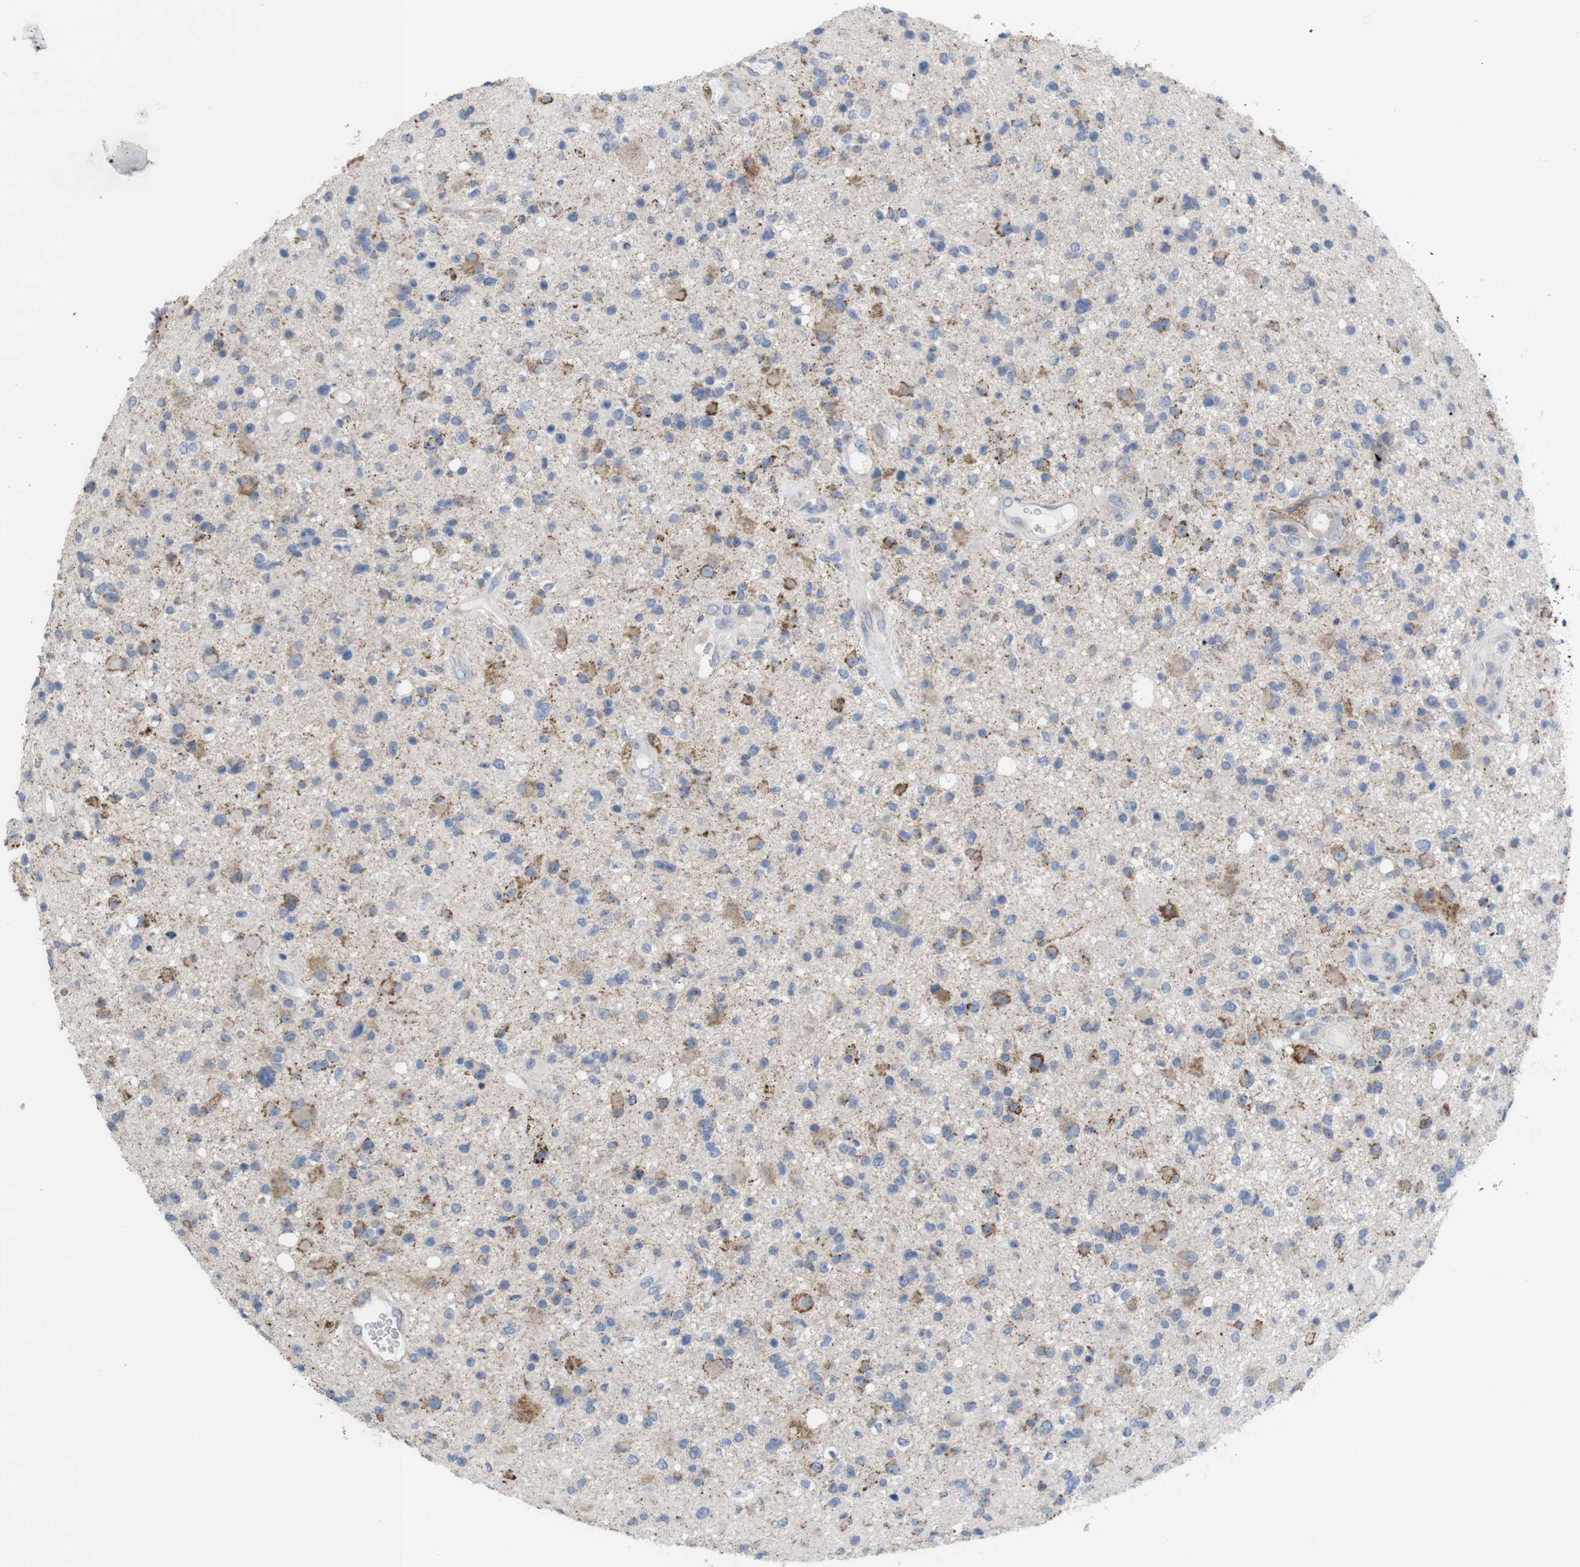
{"staining": {"intensity": "strong", "quantity": "<25%", "location": "cytoplasmic/membranous"}, "tissue": "glioma", "cell_type": "Tumor cells", "image_type": "cancer", "snomed": [{"axis": "morphology", "description": "Glioma, malignant, High grade"}, {"axis": "topography", "description": "Brain"}], "caption": "Tumor cells display medium levels of strong cytoplasmic/membranous positivity in about <25% of cells in human glioma. (DAB IHC, brown staining for protein, blue staining for nuclei).", "gene": "PTPRR", "patient": {"sex": "male", "age": 33}}